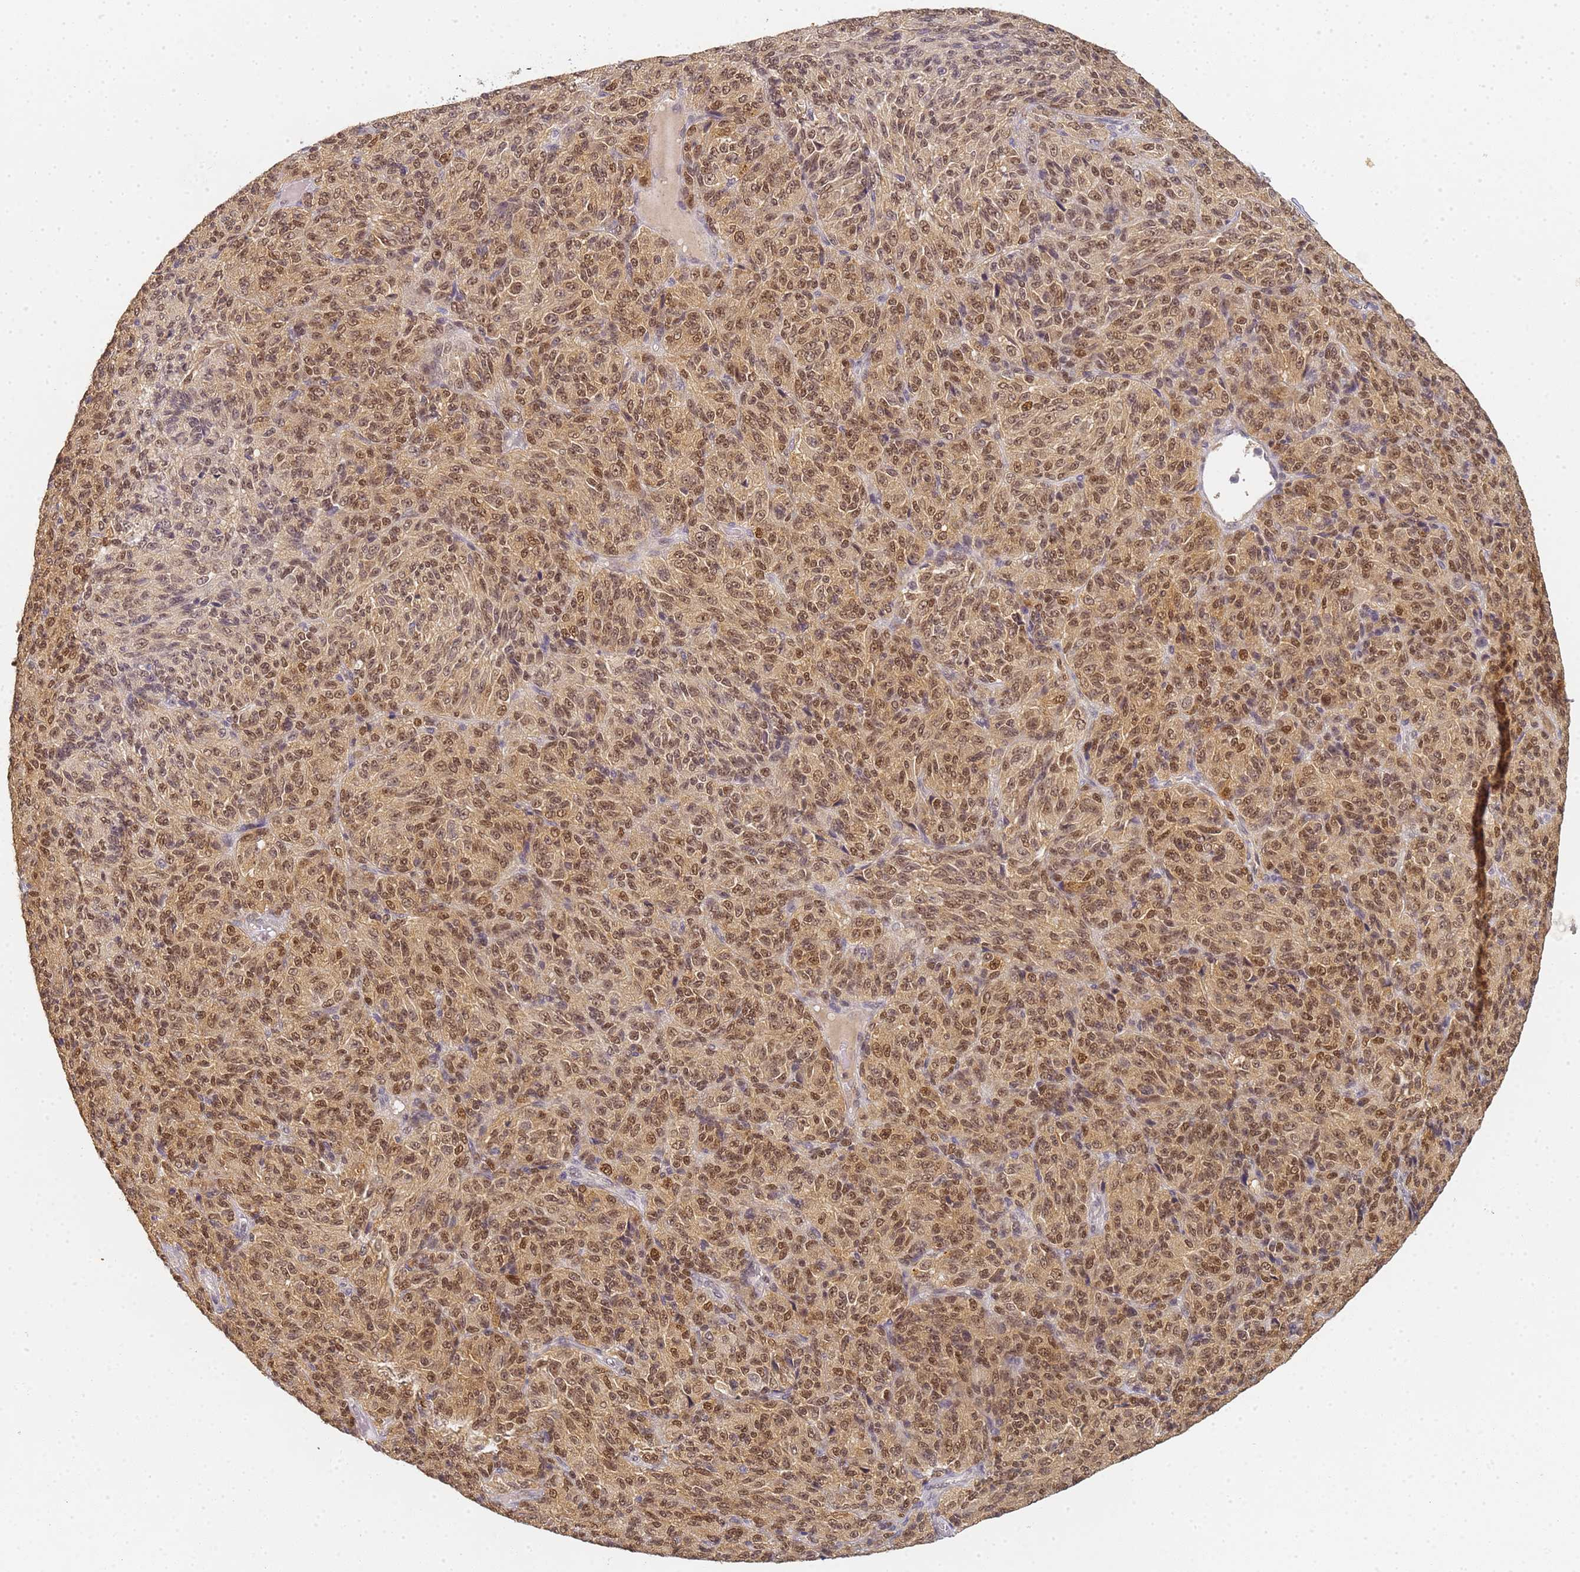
{"staining": {"intensity": "moderate", "quantity": ">75%", "location": "nuclear"}, "tissue": "melanoma", "cell_type": "Tumor cells", "image_type": "cancer", "snomed": [{"axis": "morphology", "description": "Malignant melanoma, Metastatic site"}, {"axis": "topography", "description": "Brain"}], "caption": "Immunohistochemistry (IHC) micrograph of malignant melanoma (metastatic site) stained for a protein (brown), which displays medium levels of moderate nuclear positivity in approximately >75% of tumor cells.", "gene": "HMCES", "patient": {"sex": "female", "age": 56}}